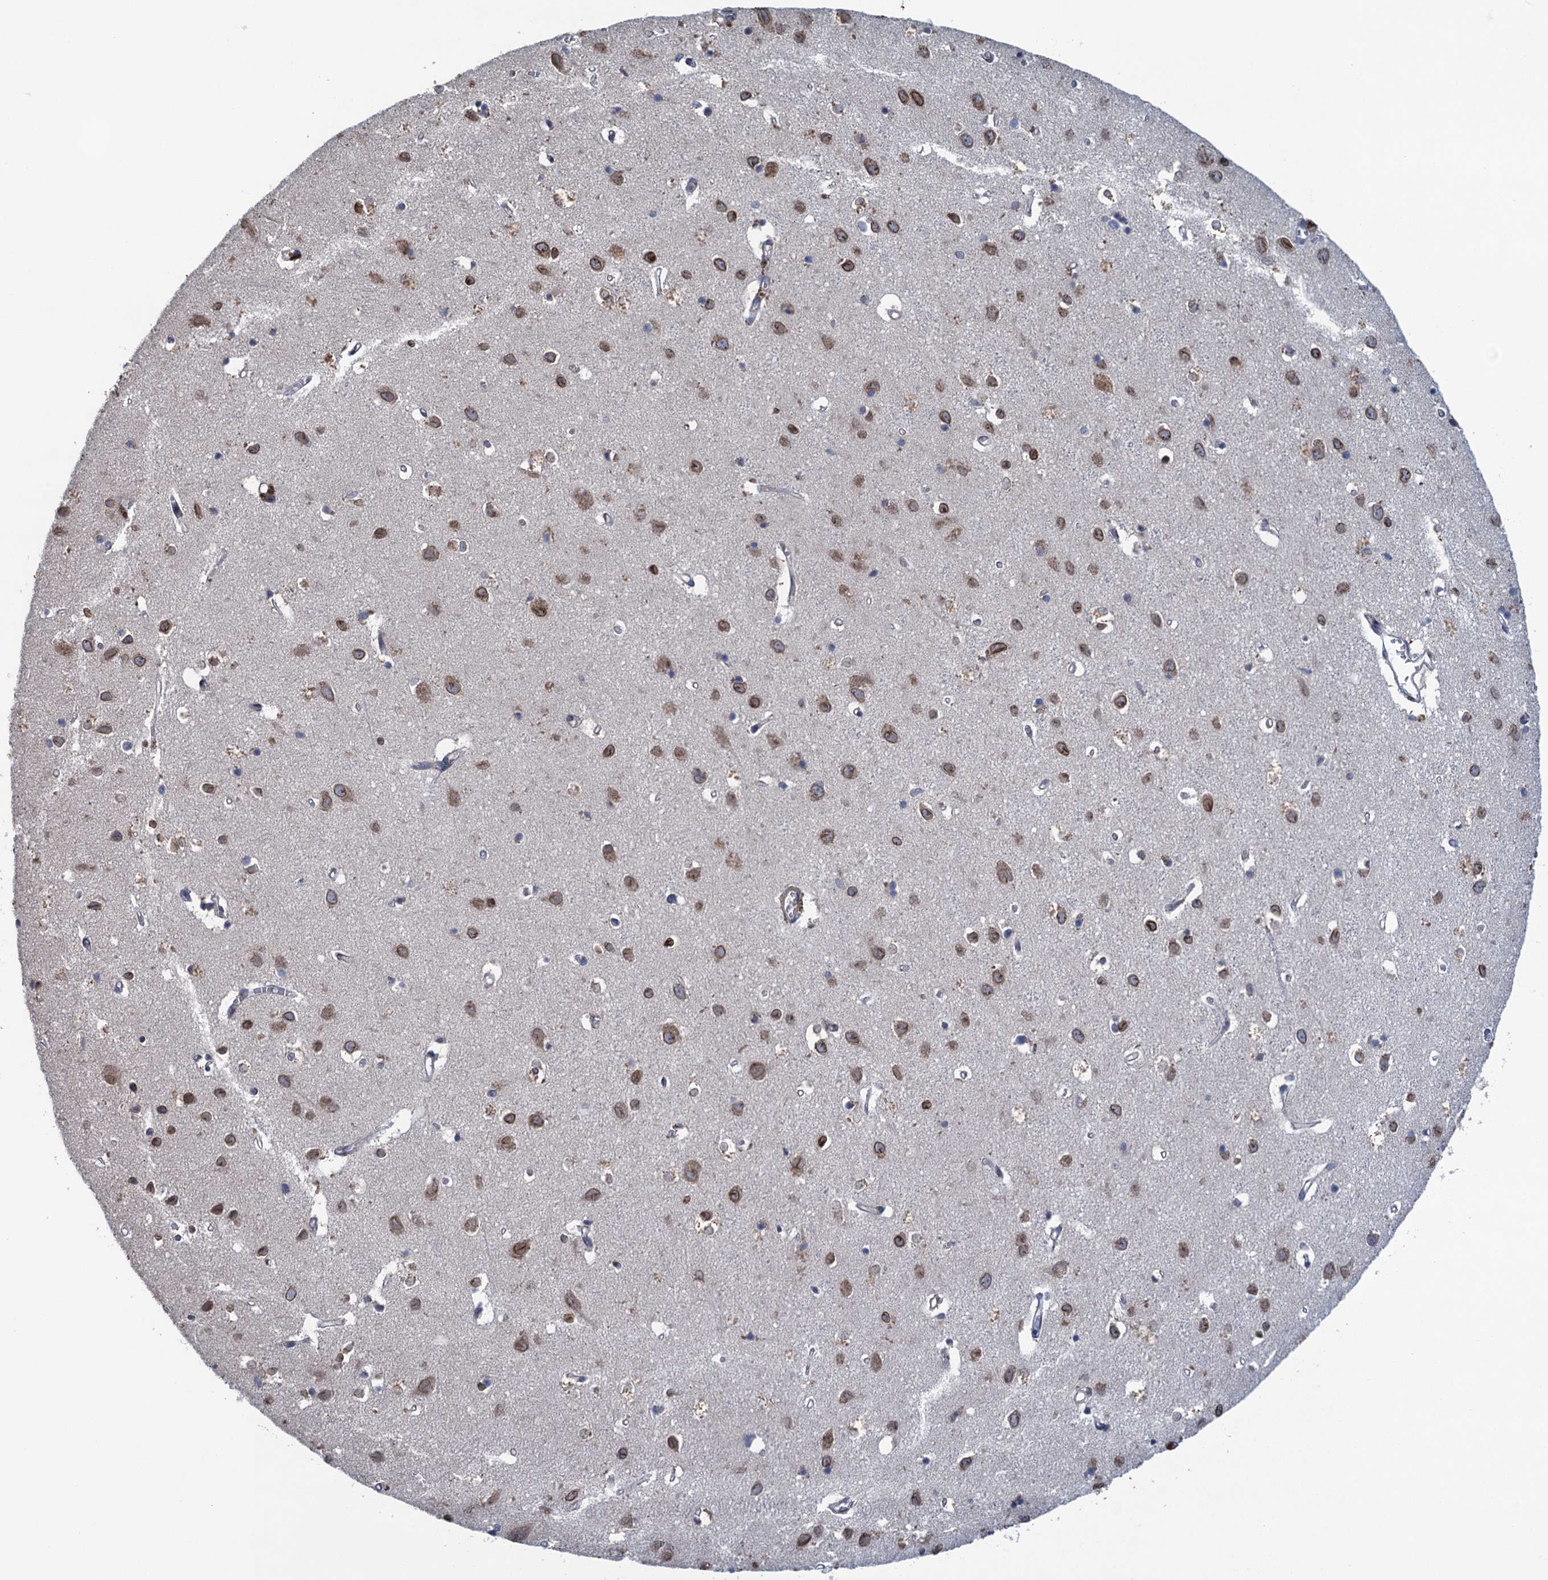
{"staining": {"intensity": "negative", "quantity": "none", "location": "none"}, "tissue": "cerebral cortex", "cell_type": "Endothelial cells", "image_type": "normal", "snomed": [{"axis": "morphology", "description": "Normal tissue, NOS"}, {"axis": "topography", "description": "Cerebral cortex"}], "caption": "Immunohistochemical staining of unremarkable human cerebral cortex reveals no significant positivity in endothelial cells.", "gene": "CTU2", "patient": {"sex": "female", "age": 64}}